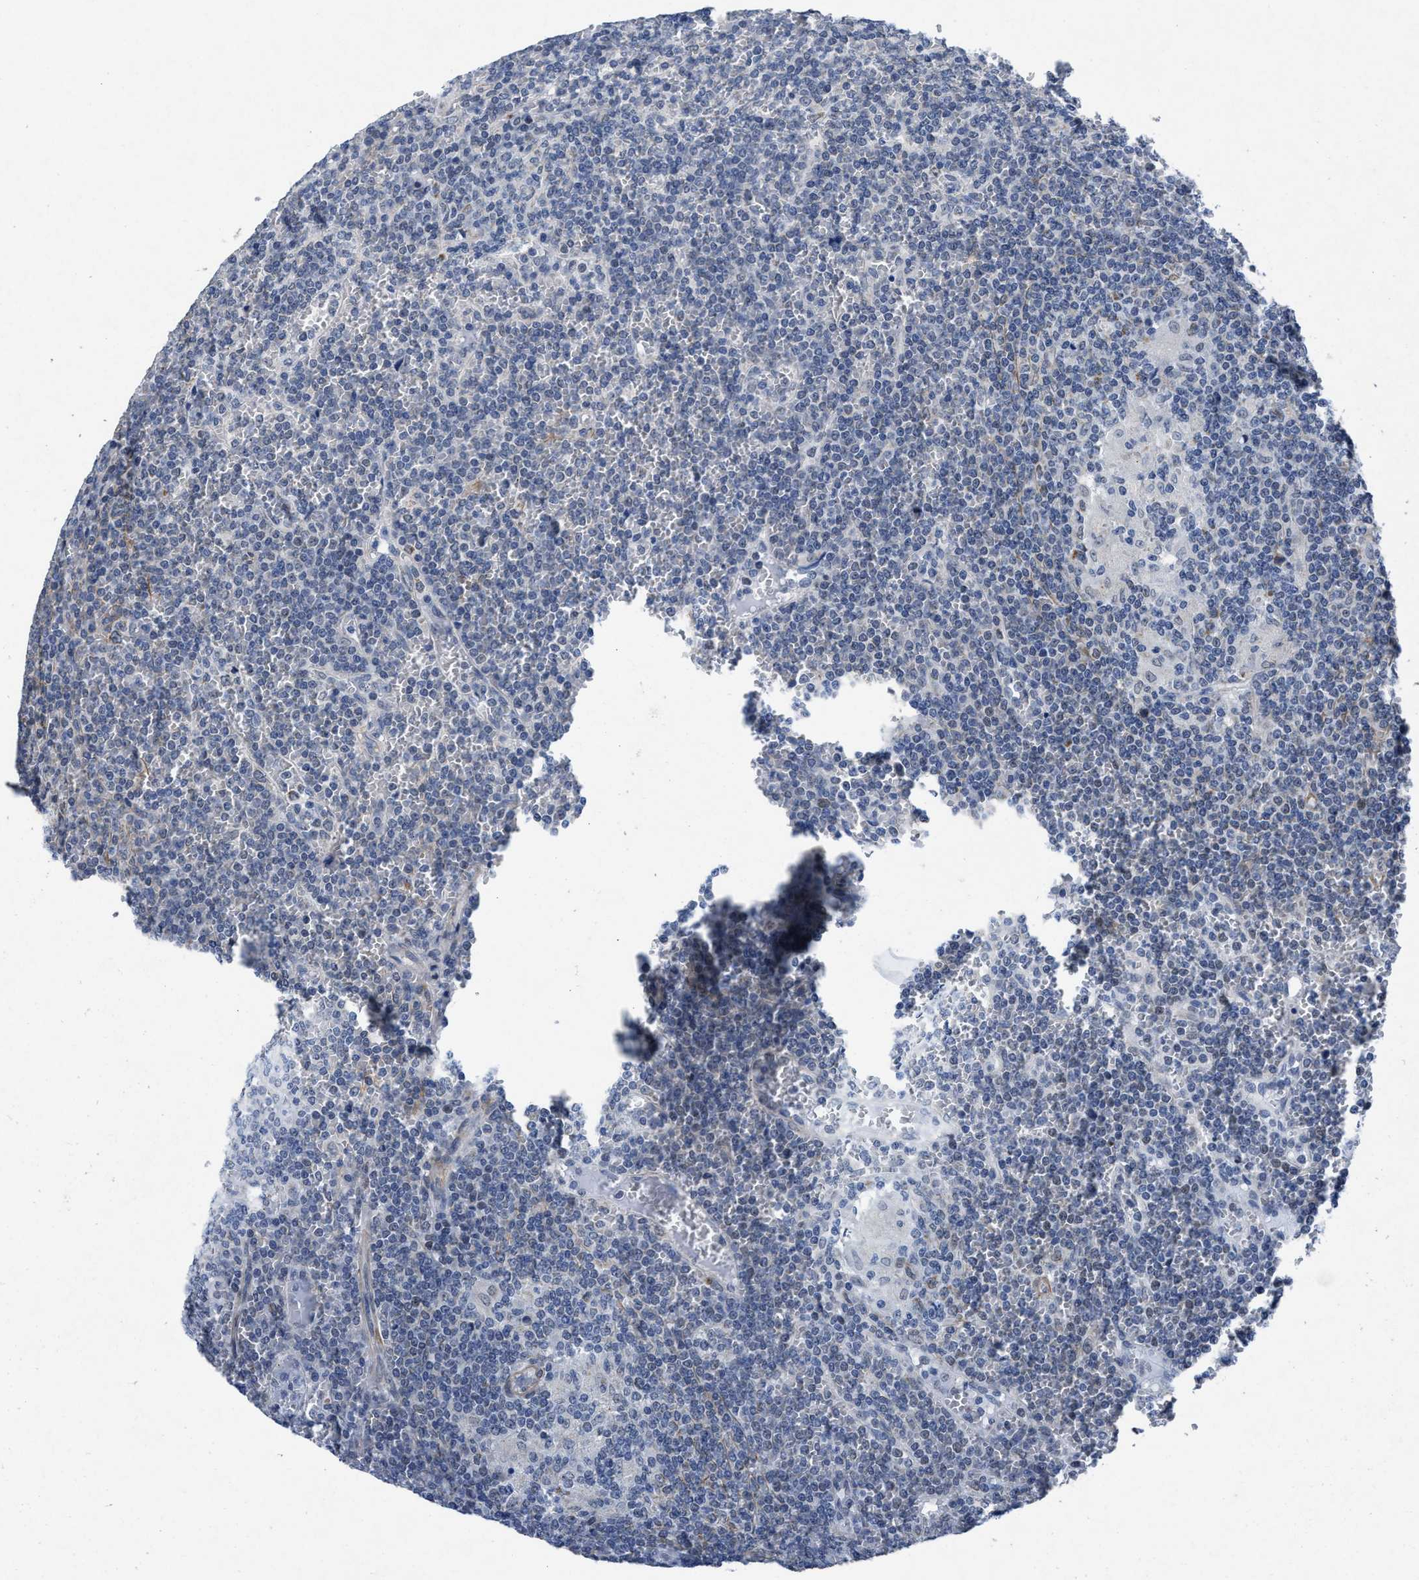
{"staining": {"intensity": "negative", "quantity": "none", "location": "none"}, "tissue": "lymphoma", "cell_type": "Tumor cells", "image_type": "cancer", "snomed": [{"axis": "morphology", "description": "Malignant lymphoma, non-Hodgkin's type, Low grade"}, {"axis": "topography", "description": "Spleen"}], "caption": "Low-grade malignant lymphoma, non-Hodgkin's type stained for a protein using immunohistochemistry exhibits no positivity tumor cells.", "gene": "ID3", "patient": {"sex": "female", "age": 19}}